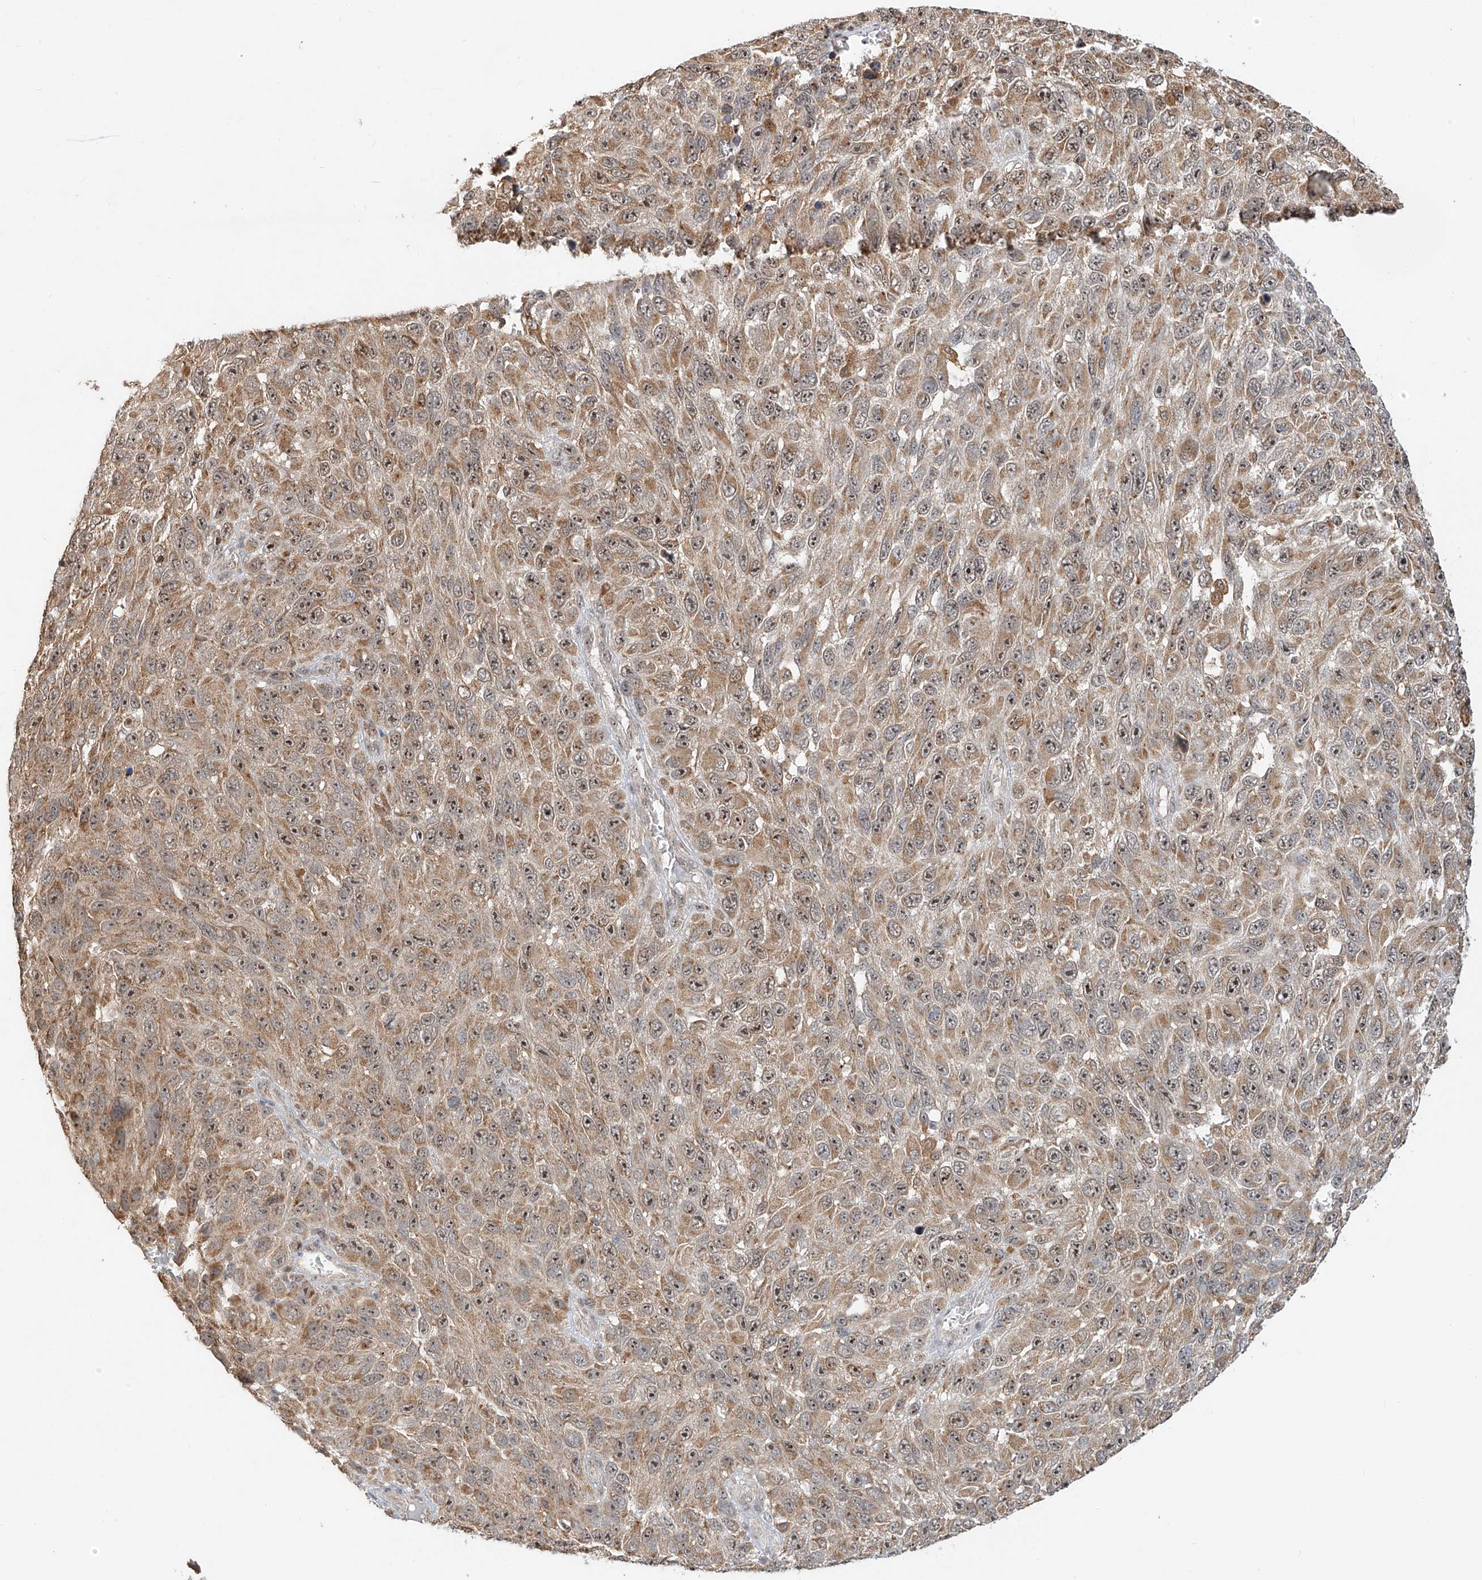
{"staining": {"intensity": "moderate", "quantity": ">75%", "location": "cytoplasmic/membranous,nuclear"}, "tissue": "melanoma", "cell_type": "Tumor cells", "image_type": "cancer", "snomed": [{"axis": "morphology", "description": "Malignant melanoma, NOS"}, {"axis": "topography", "description": "Skin"}], "caption": "Immunohistochemical staining of human melanoma reveals medium levels of moderate cytoplasmic/membranous and nuclear protein expression in approximately >75% of tumor cells.", "gene": "SYTL3", "patient": {"sex": "female", "age": 96}}